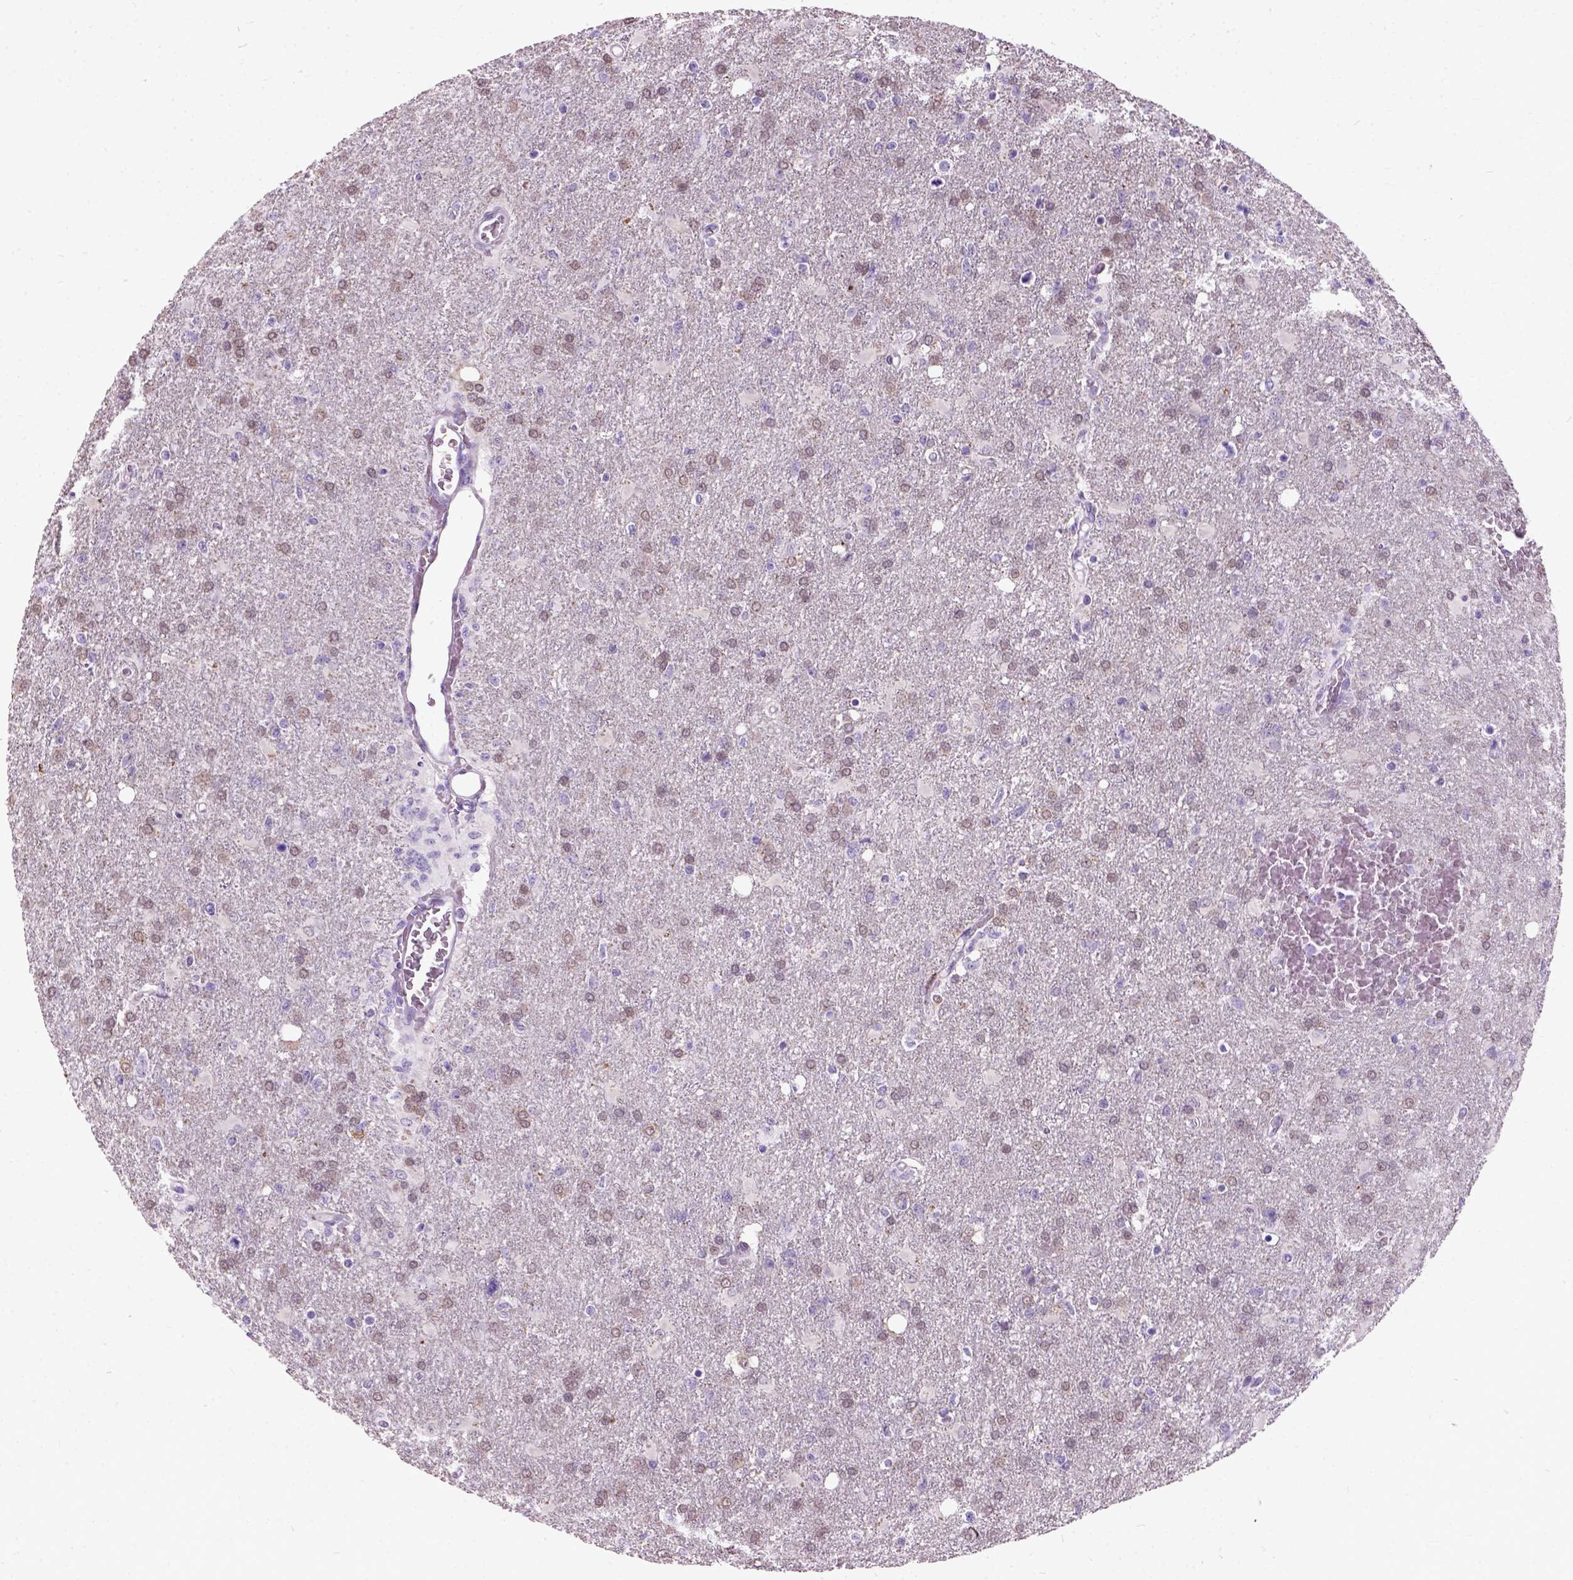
{"staining": {"intensity": "weak", "quantity": ">75%", "location": "nuclear"}, "tissue": "glioma", "cell_type": "Tumor cells", "image_type": "cancer", "snomed": [{"axis": "morphology", "description": "Glioma, malignant, High grade"}, {"axis": "topography", "description": "Brain"}], "caption": "Immunohistochemical staining of human malignant glioma (high-grade) displays low levels of weak nuclear protein positivity in about >75% of tumor cells. Using DAB (3,3'-diaminobenzidine) (brown) and hematoxylin (blue) stains, captured at high magnification using brightfield microscopy.", "gene": "AXDND1", "patient": {"sex": "male", "age": 68}}